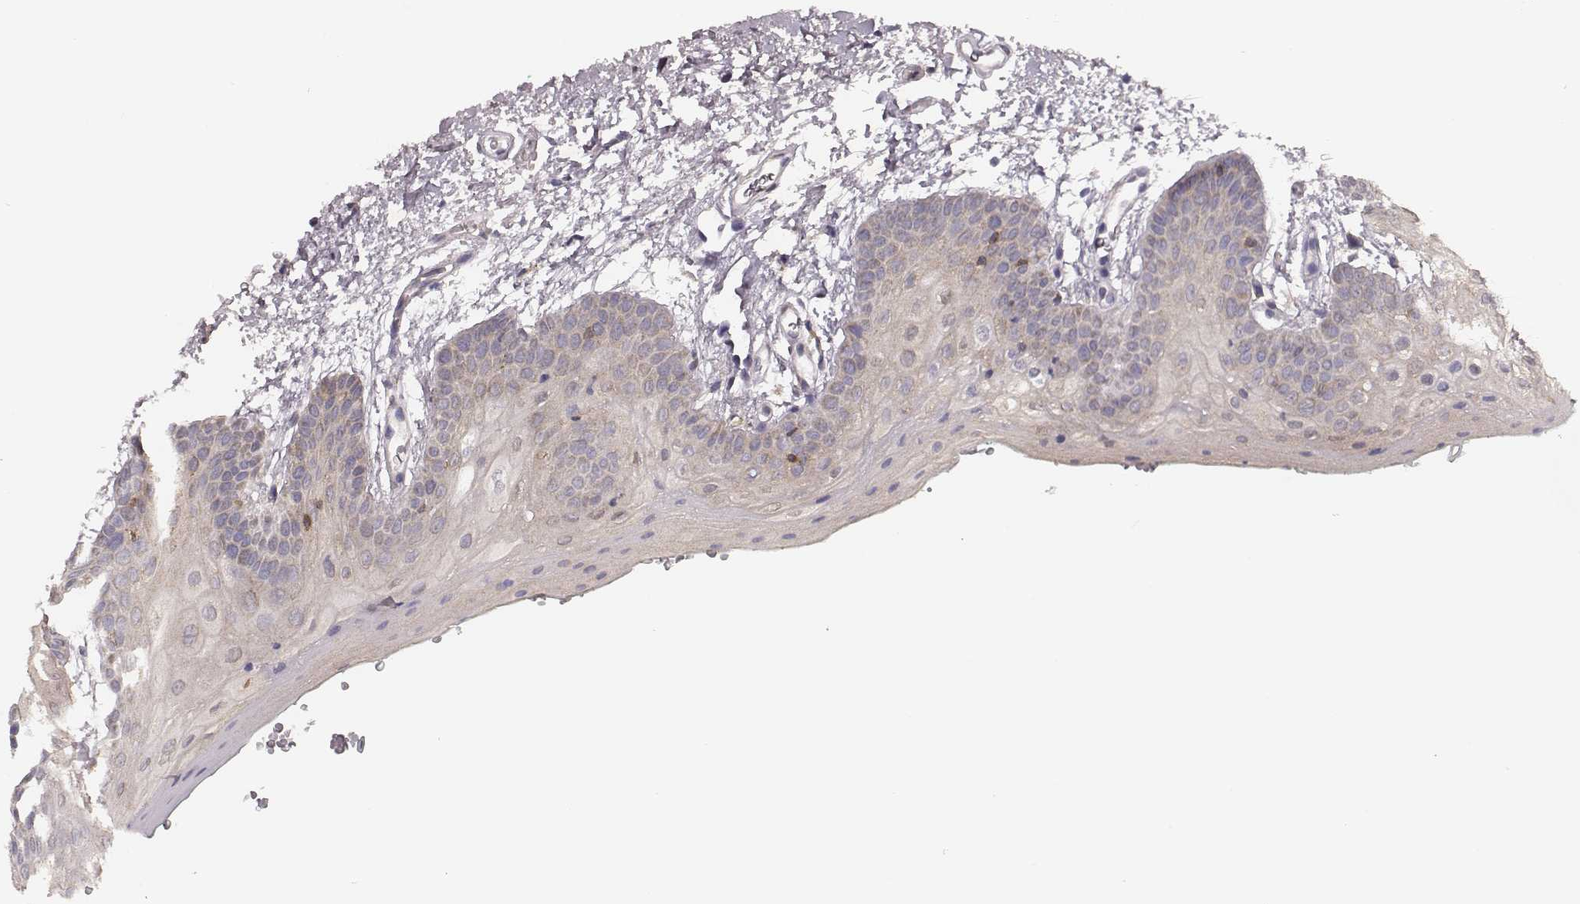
{"staining": {"intensity": "negative", "quantity": "none", "location": "none"}, "tissue": "oral mucosa", "cell_type": "Squamous epithelial cells", "image_type": "normal", "snomed": [{"axis": "morphology", "description": "Normal tissue, NOS"}, {"axis": "morphology", "description": "Squamous cell carcinoma, NOS"}, {"axis": "topography", "description": "Oral tissue"}, {"axis": "topography", "description": "Head-Neck"}], "caption": "DAB (3,3'-diaminobenzidine) immunohistochemical staining of benign human oral mucosa displays no significant positivity in squamous epithelial cells.", "gene": "PILRA", "patient": {"sex": "female", "age": 50}}